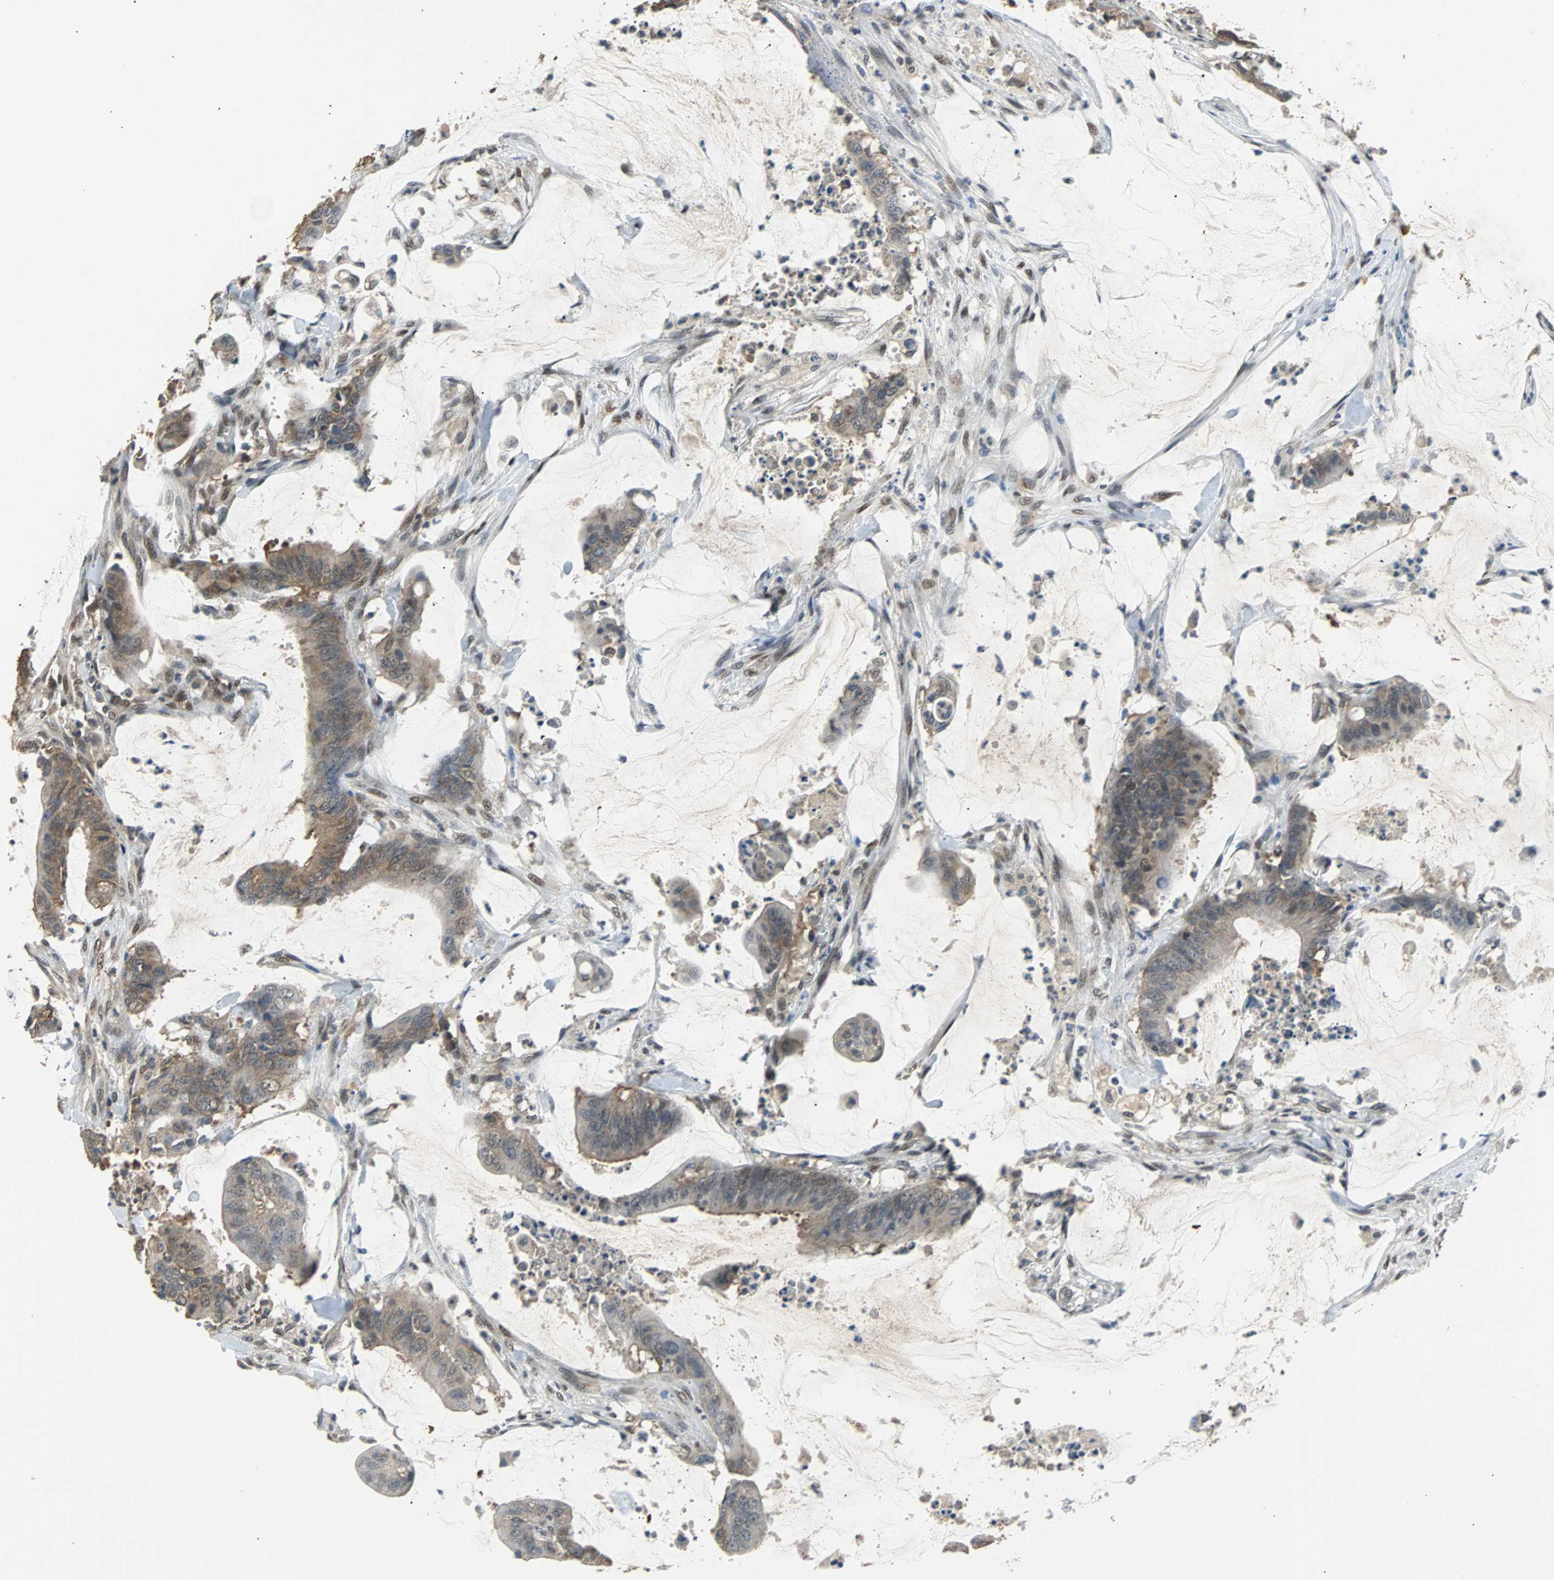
{"staining": {"intensity": "moderate", "quantity": ">75%", "location": "cytoplasmic/membranous"}, "tissue": "colorectal cancer", "cell_type": "Tumor cells", "image_type": "cancer", "snomed": [{"axis": "morphology", "description": "Adenocarcinoma, NOS"}, {"axis": "topography", "description": "Rectum"}], "caption": "Adenocarcinoma (colorectal) stained with DAB IHC demonstrates medium levels of moderate cytoplasmic/membranous positivity in about >75% of tumor cells.", "gene": "PHC1", "patient": {"sex": "female", "age": 66}}